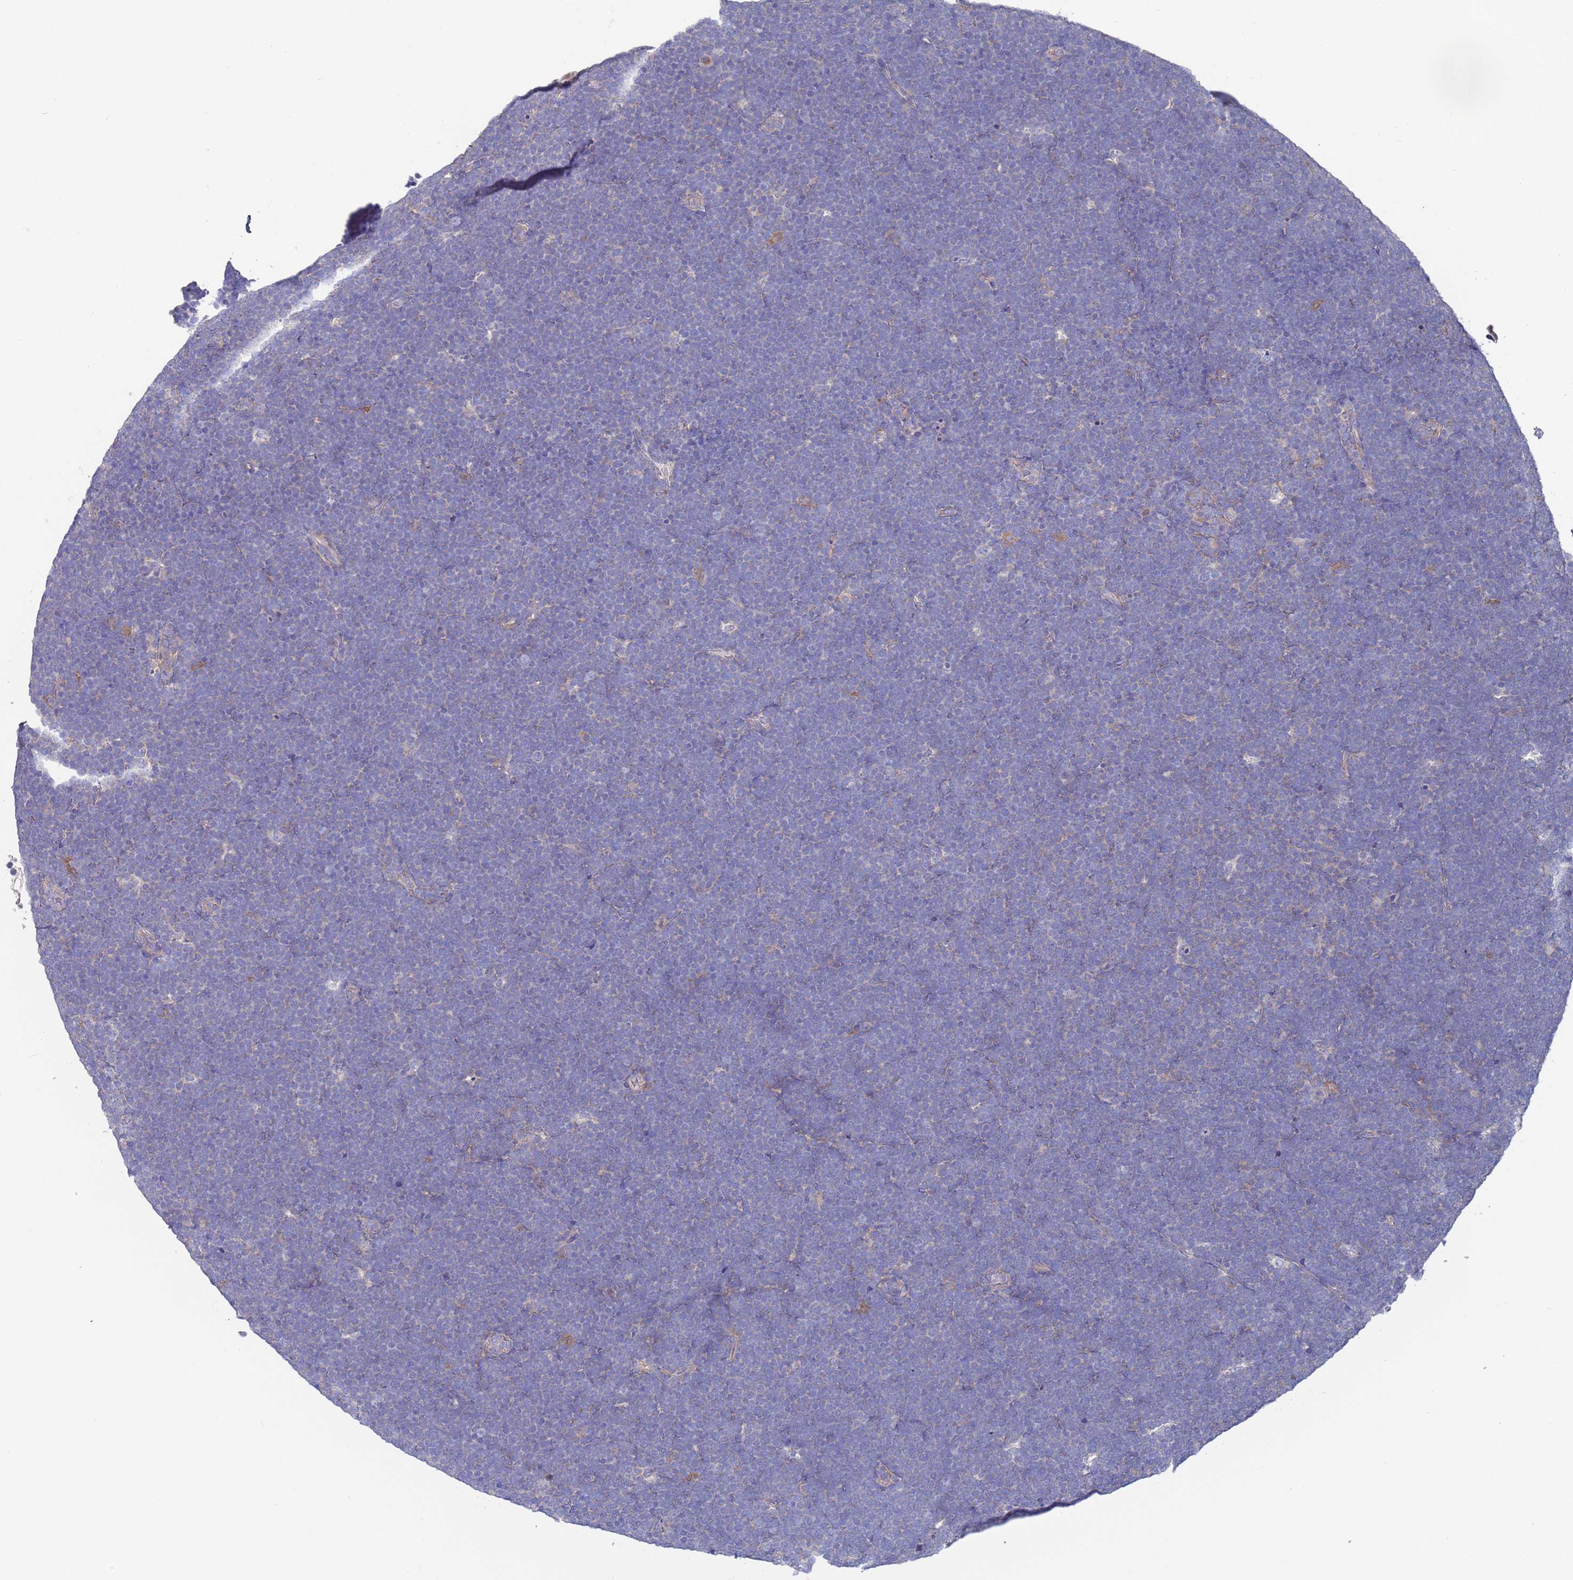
{"staining": {"intensity": "negative", "quantity": "none", "location": "none"}, "tissue": "lymphoma", "cell_type": "Tumor cells", "image_type": "cancer", "snomed": [{"axis": "morphology", "description": "Malignant lymphoma, non-Hodgkin's type, High grade"}, {"axis": "topography", "description": "Lymph node"}], "caption": "DAB (3,3'-diaminobenzidine) immunohistochemical staining of lymphoma demonstrates no significant expression in tumor cells. The staining is performed using DAB (3,3'-diaminobenzidine) brown chromogen with nuclei counter-stained in using hematoxylin.", "gene": "KRTCAP3", "patient": {"sex": "male", "age": 13}}